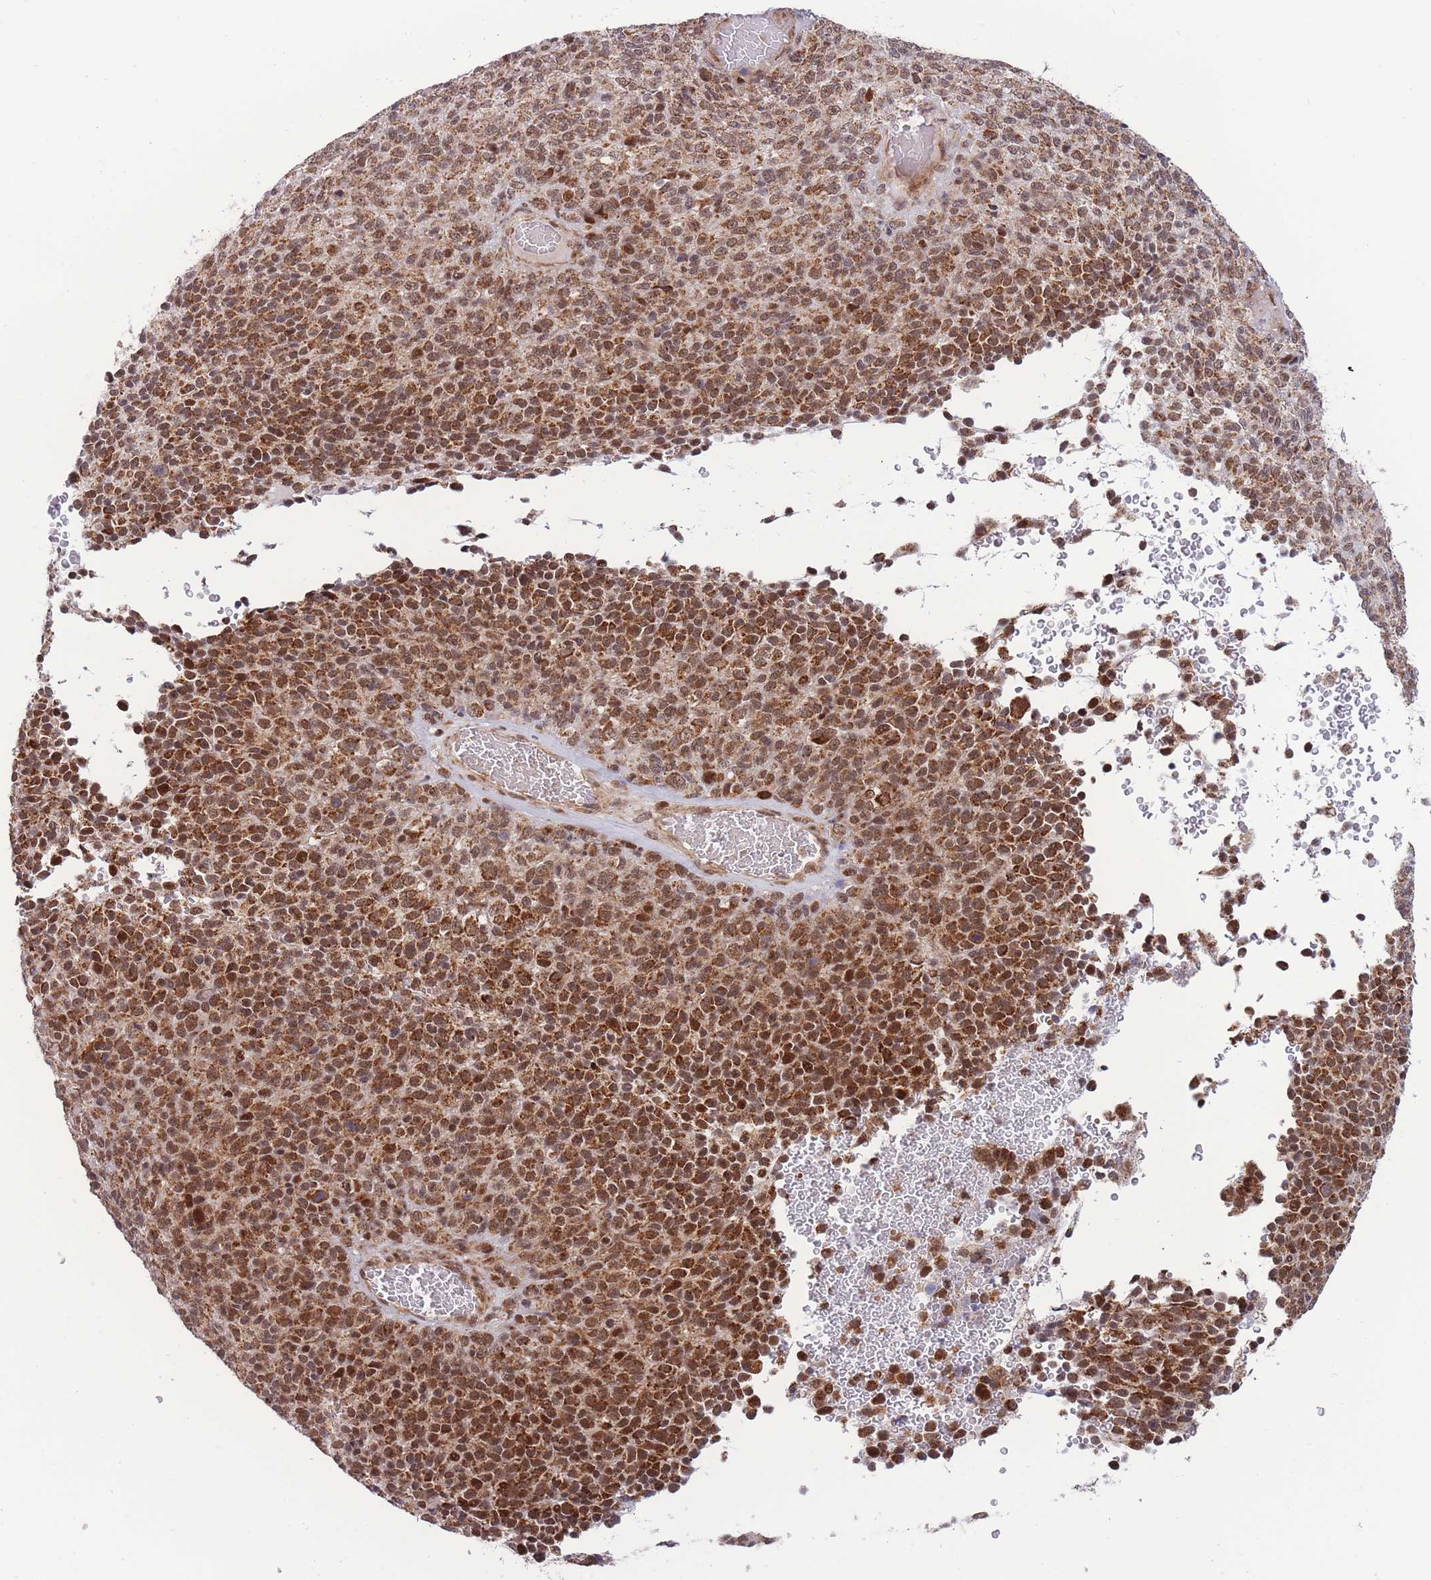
{"staining": {"intensity": "moderate", "quantity": ">75%", "location": "nuclear"}, "tissue": "melanoma", "cell_type": "Tumor cells", "image_type": "cancer", "snomed": [{"axis": "morphology", "description": "Malignant melanoma, Metastatic site"}, {"axis": "topography", "description": "Brain"}], "caption": "Malignant melanoma (metastatic site) stained with DAB immunohistochemistry demonstrates medium levels of moderate nuclear staining in approximately >75% of tumor cells. Using DAB (3,3'-diaminobenzidine) (brown) and hematoxylin (blue) stains, captured at high magnification using brightfield microscopy.", "gene": "BOD1L1", "patient": {"sex": "female", "age": 56}}